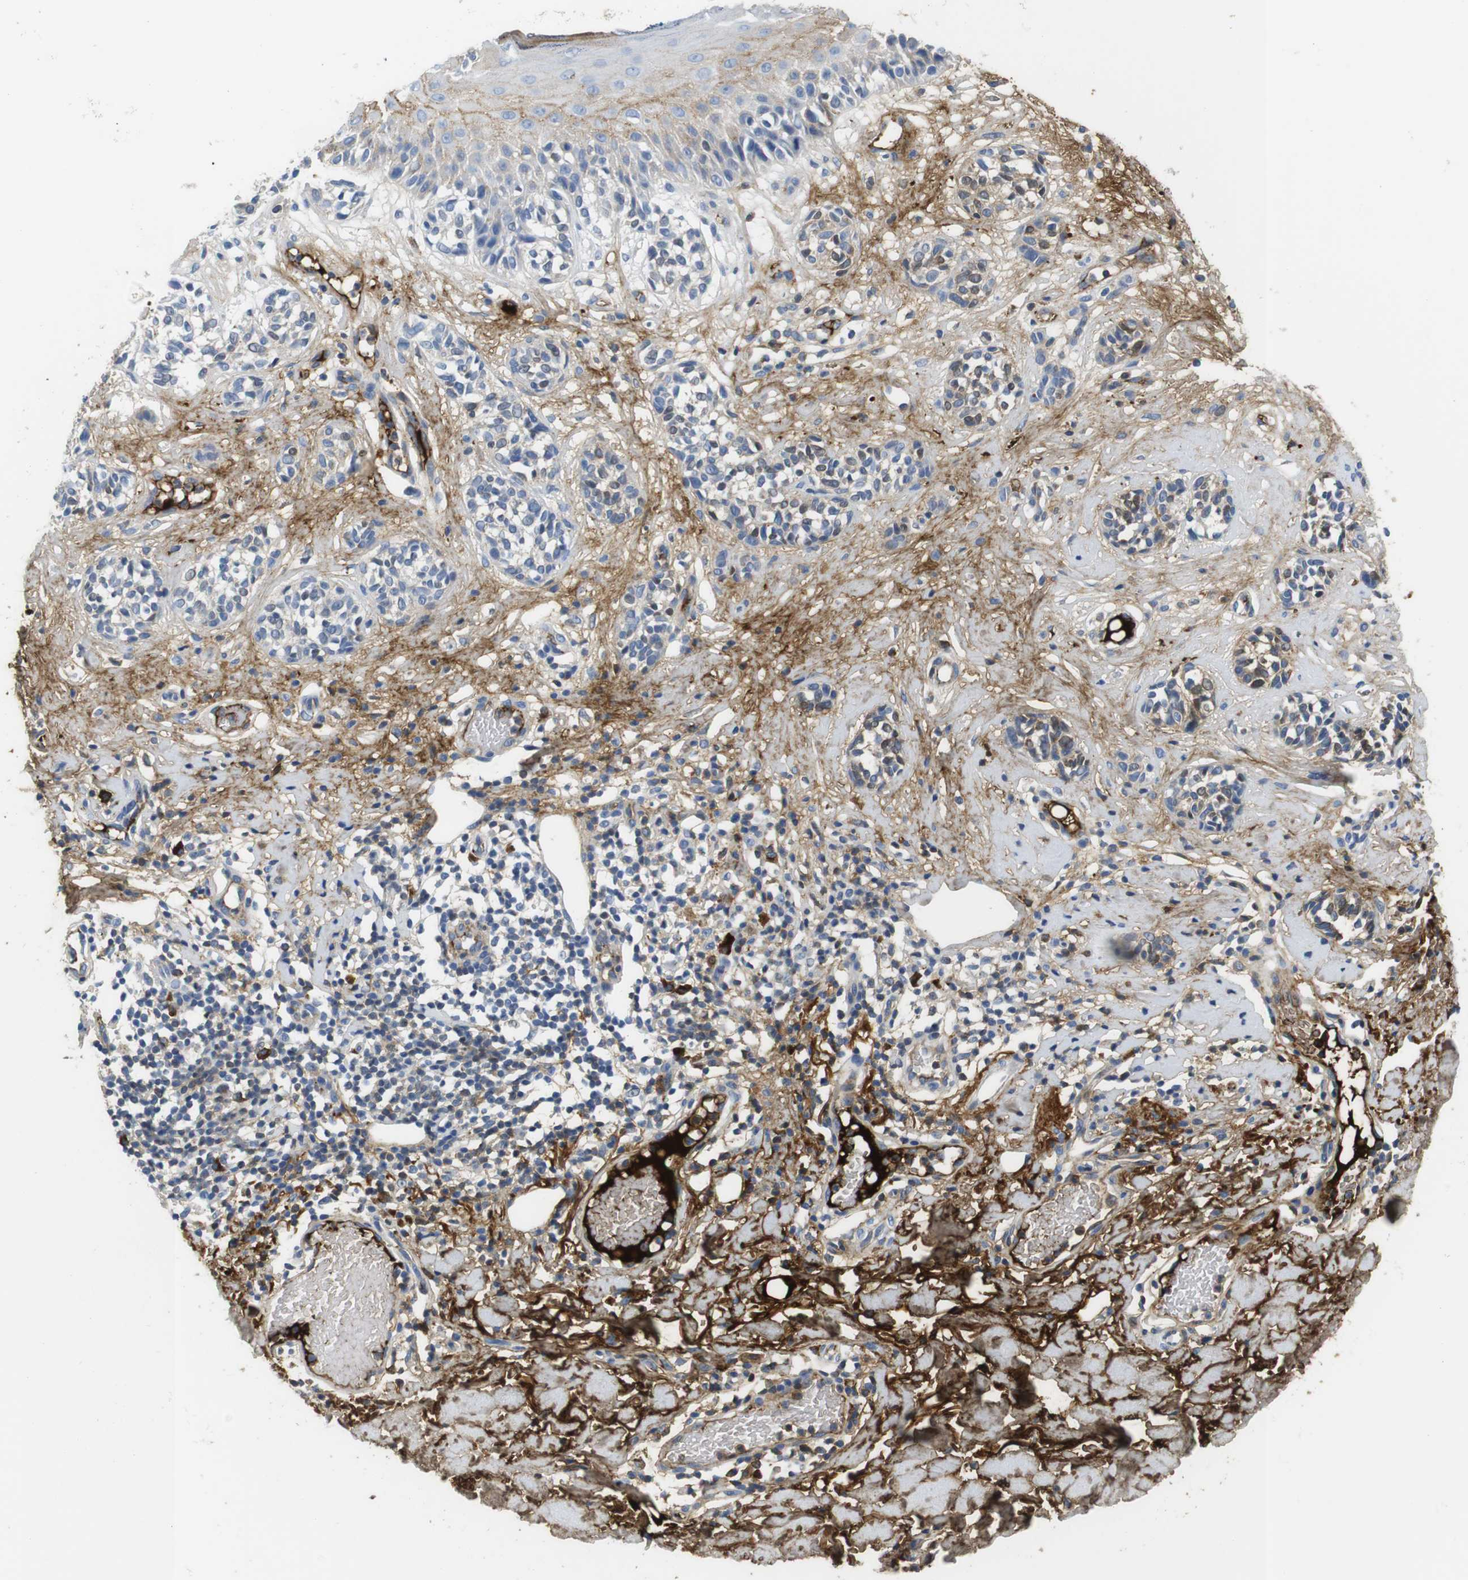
{"staining": {"intensity": "moderate", "quantity": "<25%", "location": "cytoplasmic/membranous,nuclear"}, "tissue": "melanoma", "cell_type": "Tumor cells", "image_type": "cancer", "snomed": [{"axis": "morphology", "description": "Malignant melanoma, NOS"}, {"axis": "topography", "description": "Skin"}], "caption": "Malignant melanoma stained for a protein reveals moderate cytoplasmic/membranous and nuclear positivity in tumor cells. (DAB (3,3'-diaminobenzidine) IHC, brown staining for protein, blue staining for nuclei).", "gene": "IGKC", "patient": {"sex": "male", "age": 64}}